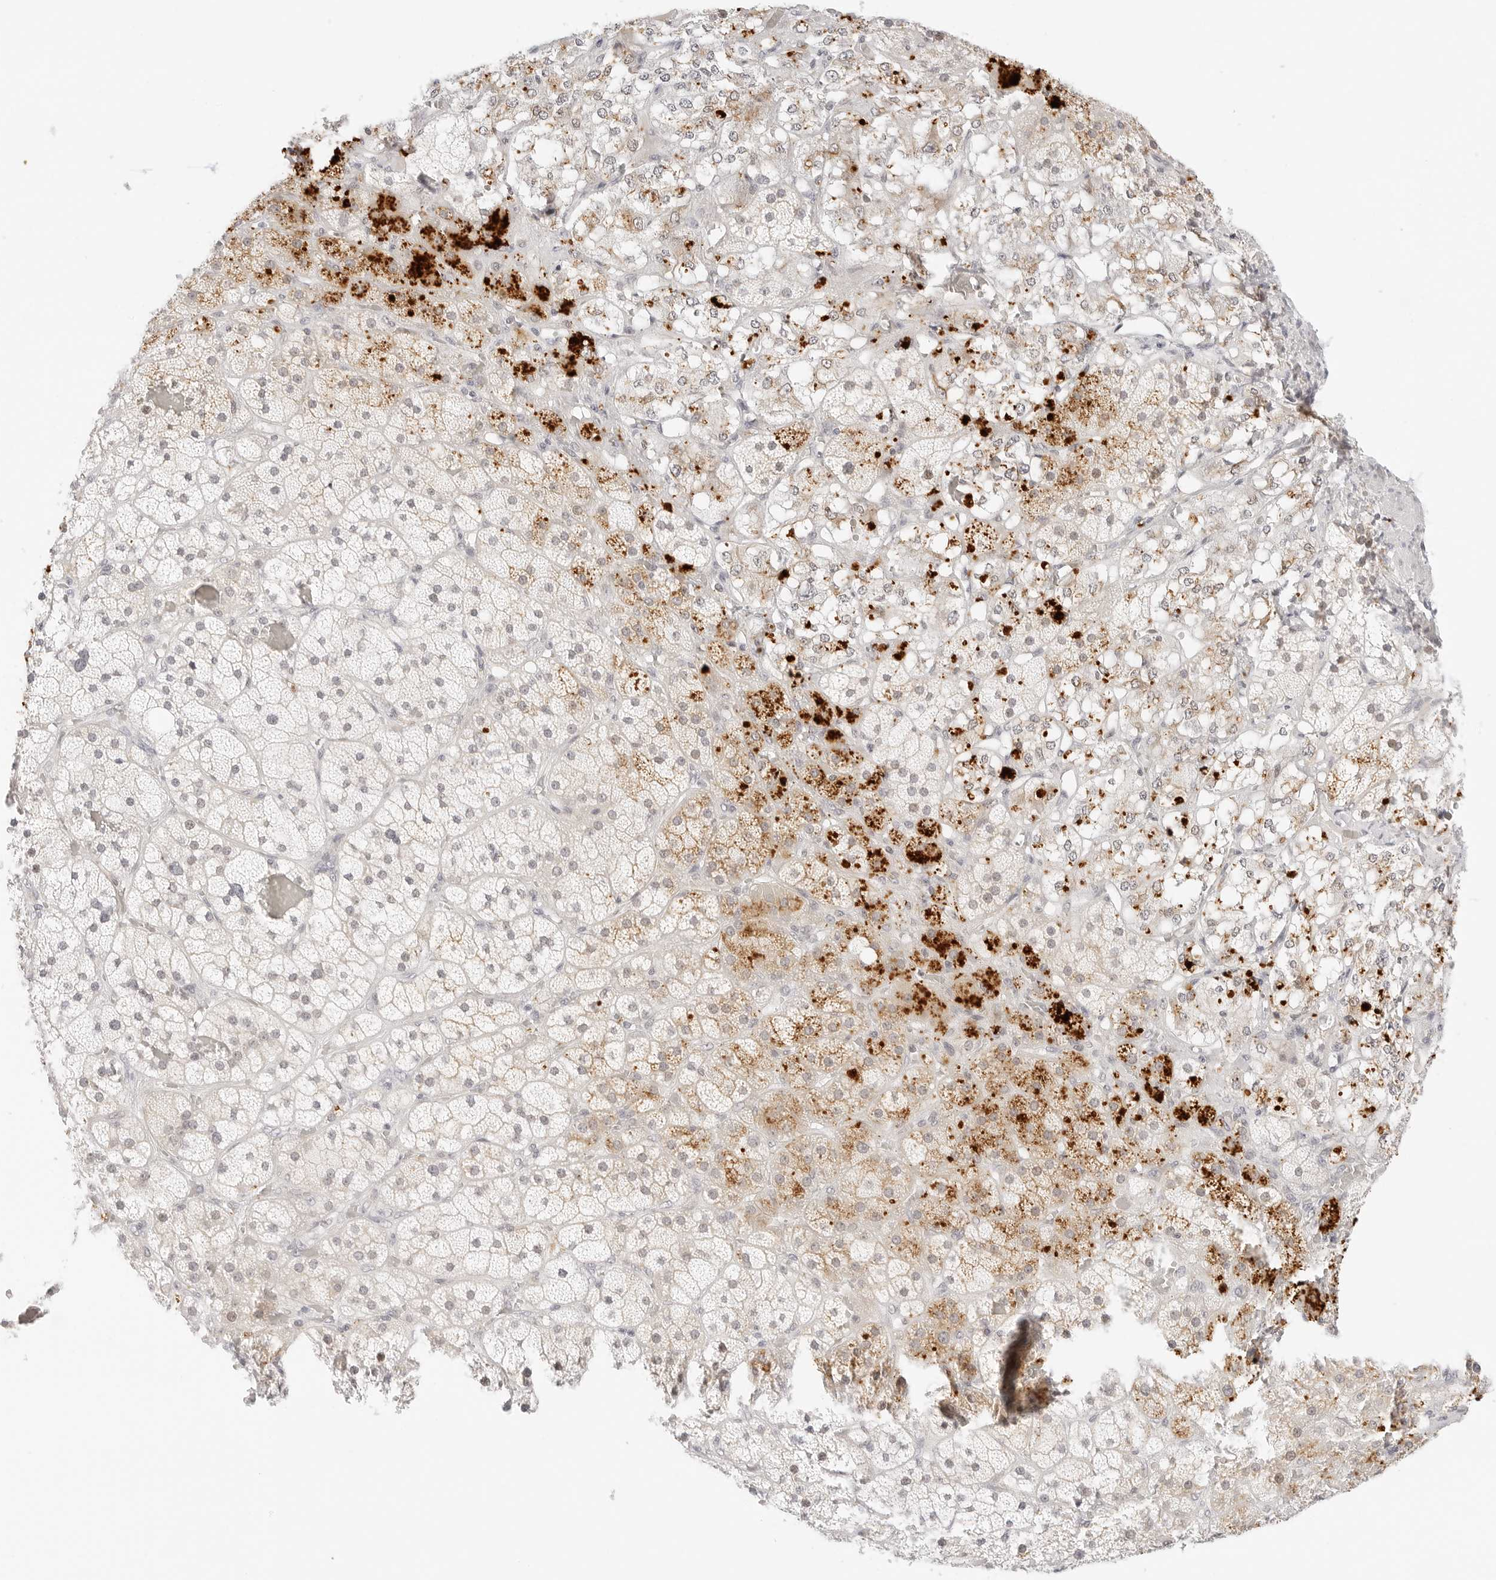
{"staining": {"intensity": "moderate", "quantity": "<25%", "location": "cytoplasmic/membranous,nuclear"}, "tissue": "adrenal gland", "cell_type": "Glandular cells", "image_type": "normal", "snomed": [{"axis": "morphology", "description": "Normal tissue, NOS"}, {"axis": "topography", "description": "Adrenal gland"}], "caption": "Human adrenal gland stained with a brown dye demonstrates moderate cytoplasmic/membranous,nuclear positive expression in about <25% of glandular cells.", "gene": "XKR4", "patient": {"sex": "male", "age": 57}}